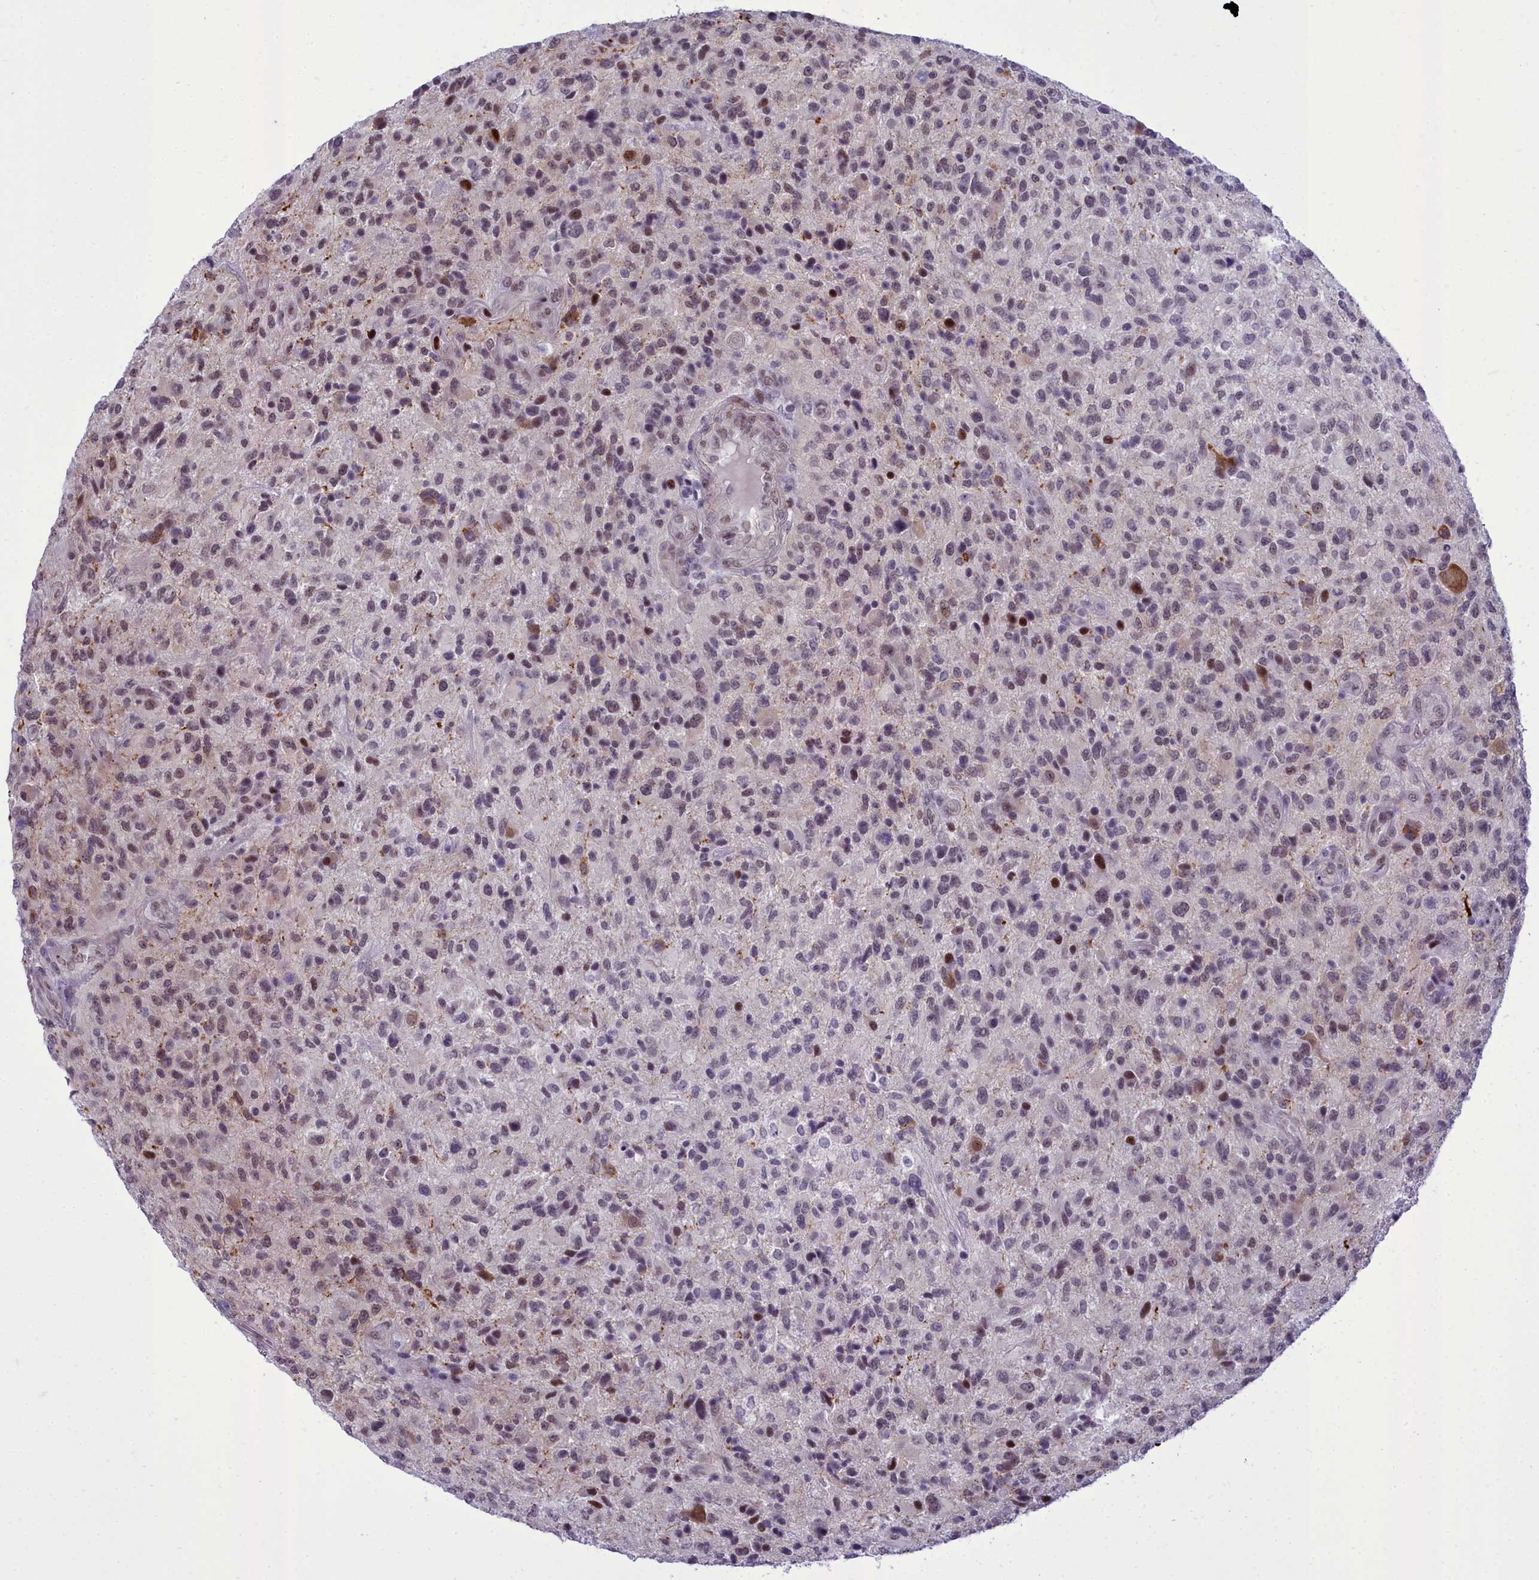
{"staining": {"intensity": "weak", "quantity": "25%-75%", "location": "nuclear"}, "tissue": "glioma", "cell_type": "Tumor cells", "image_type": "cancer", "snomed": [{"axis": "morphology", "description": "Glioma, malignant, High grade"}, {"axis": "topography", "description": "Brain"}], "caption": "Human glioma stained with a brown dye exhibits weak nuclear positive positivity in about 25%-75% of tumor cells.", "gene": "CEACAM19", "patient": {"sex": "male", "age": 47}}